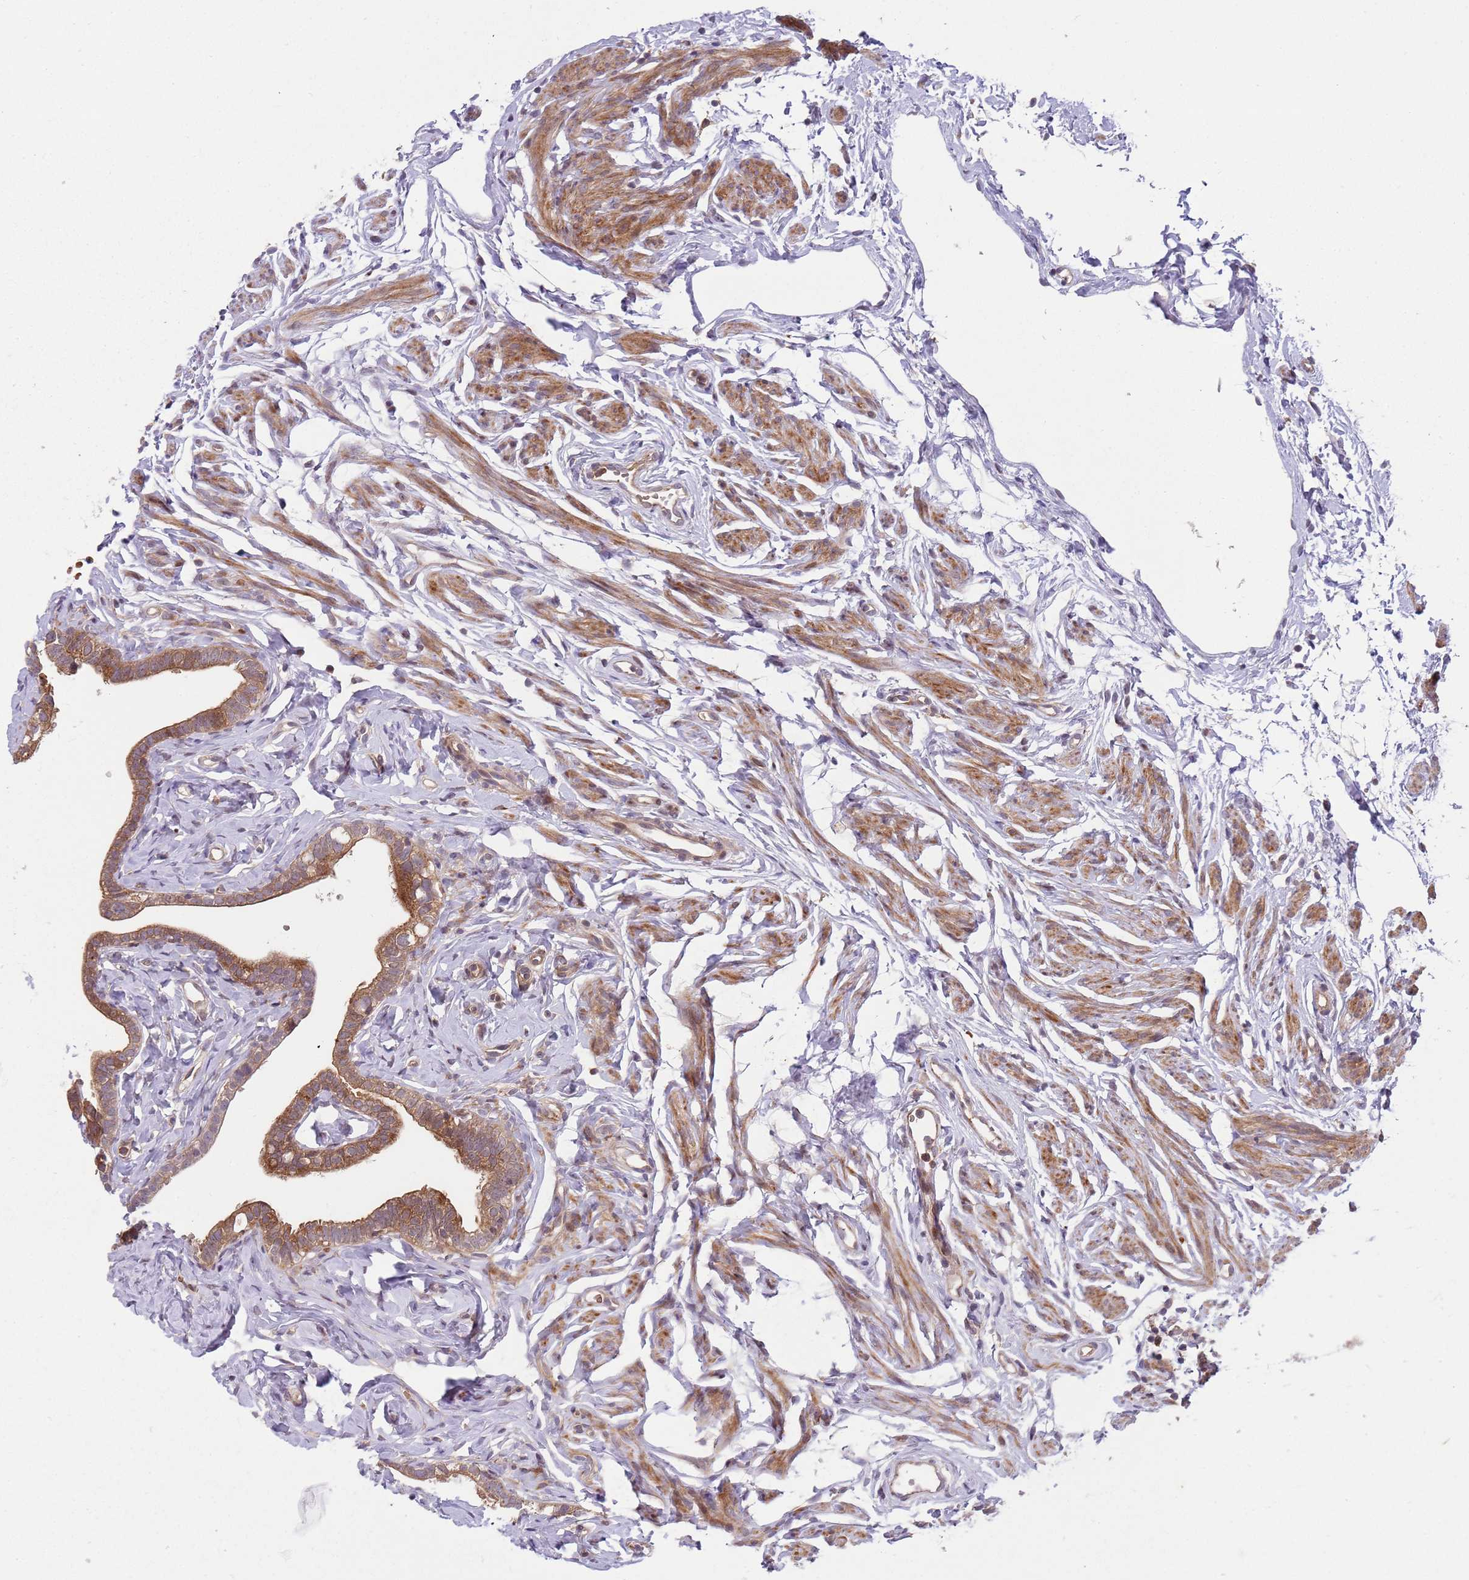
{"staining": {"intensity": "strong", "quantity": ">75%", "location": "cytoplasmic/membranous"}, "tissue": "fallopian tube", "cell_type": "Glandular cells", "image_type": "normal", "snomed": [{"axis": "morphology", "description": "Normal tissue, NOS"}, {"axis": "topography", "description": "Fallopian tube"}], "caption": "Immunohistochemical staining of normal fallopian tube exhibits strong cytoplasmic/membranous protein expression in about >75% of glandular cells.", "gene": "GGA1", "patient": {"sex": "female", "age": 66}}